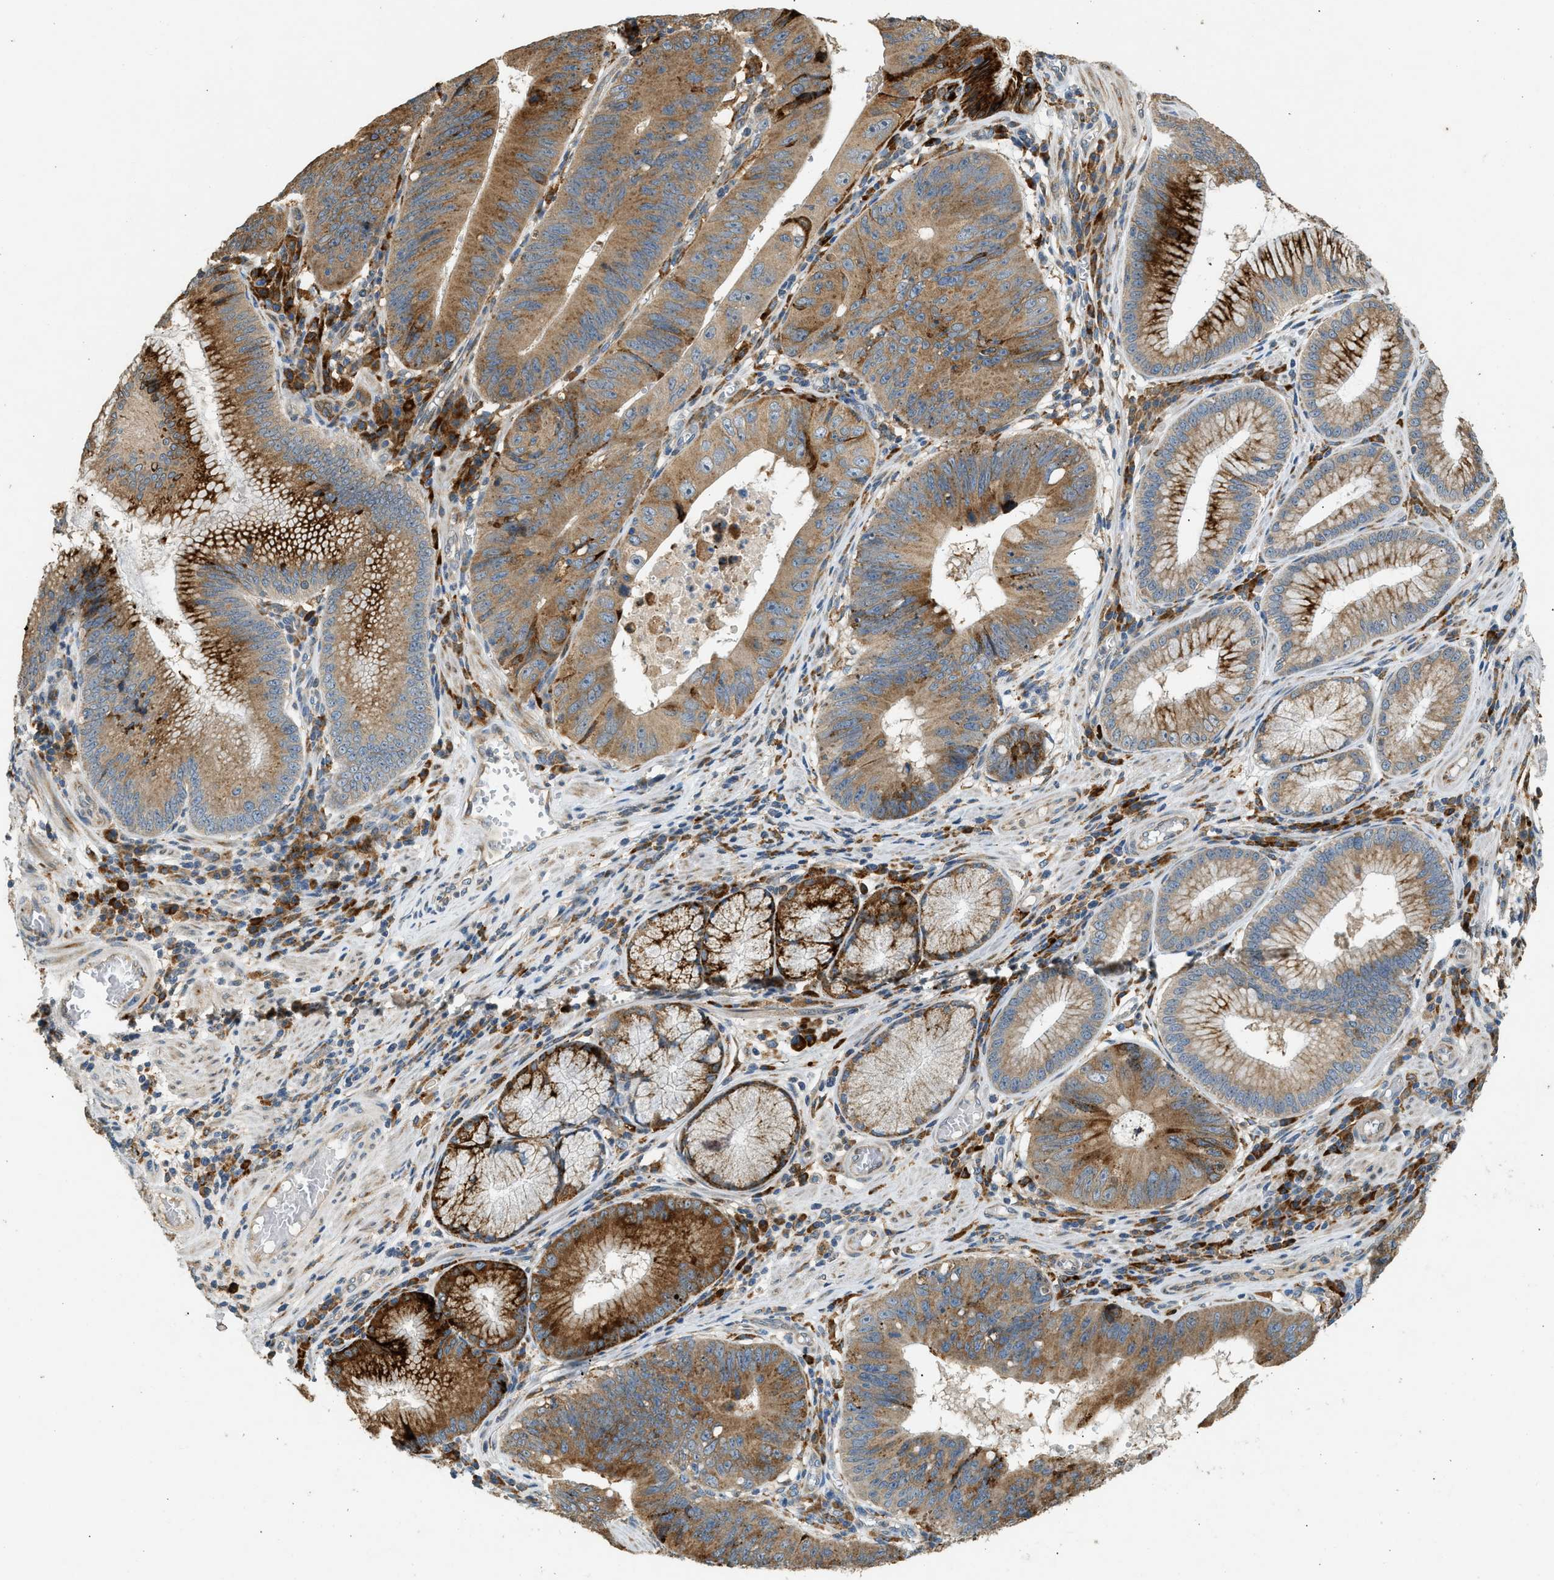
{"staining": {"intensity": "moderate", "quantity": ">75%", "location": "cytoplasmic/membranous"}, "tissue": "stomach cancer", "cell_type": "Tumor cells", "image_type": "cancer", "snomed": [{"axis": "morphology", "description": "Adenocarcinoma, NOS"}, {"axis": "topography", "description": "Stomach"}], "caption": "An immunohistochemistry histopathology image of tumor tissue is shown. Protein staining in brown shows moderate cytoplasmic/membranous positivity in stomach adenocarcinoma within tumor cells.", "gene": "CTSB", "patient": {"sex": "male", "age": 59}}